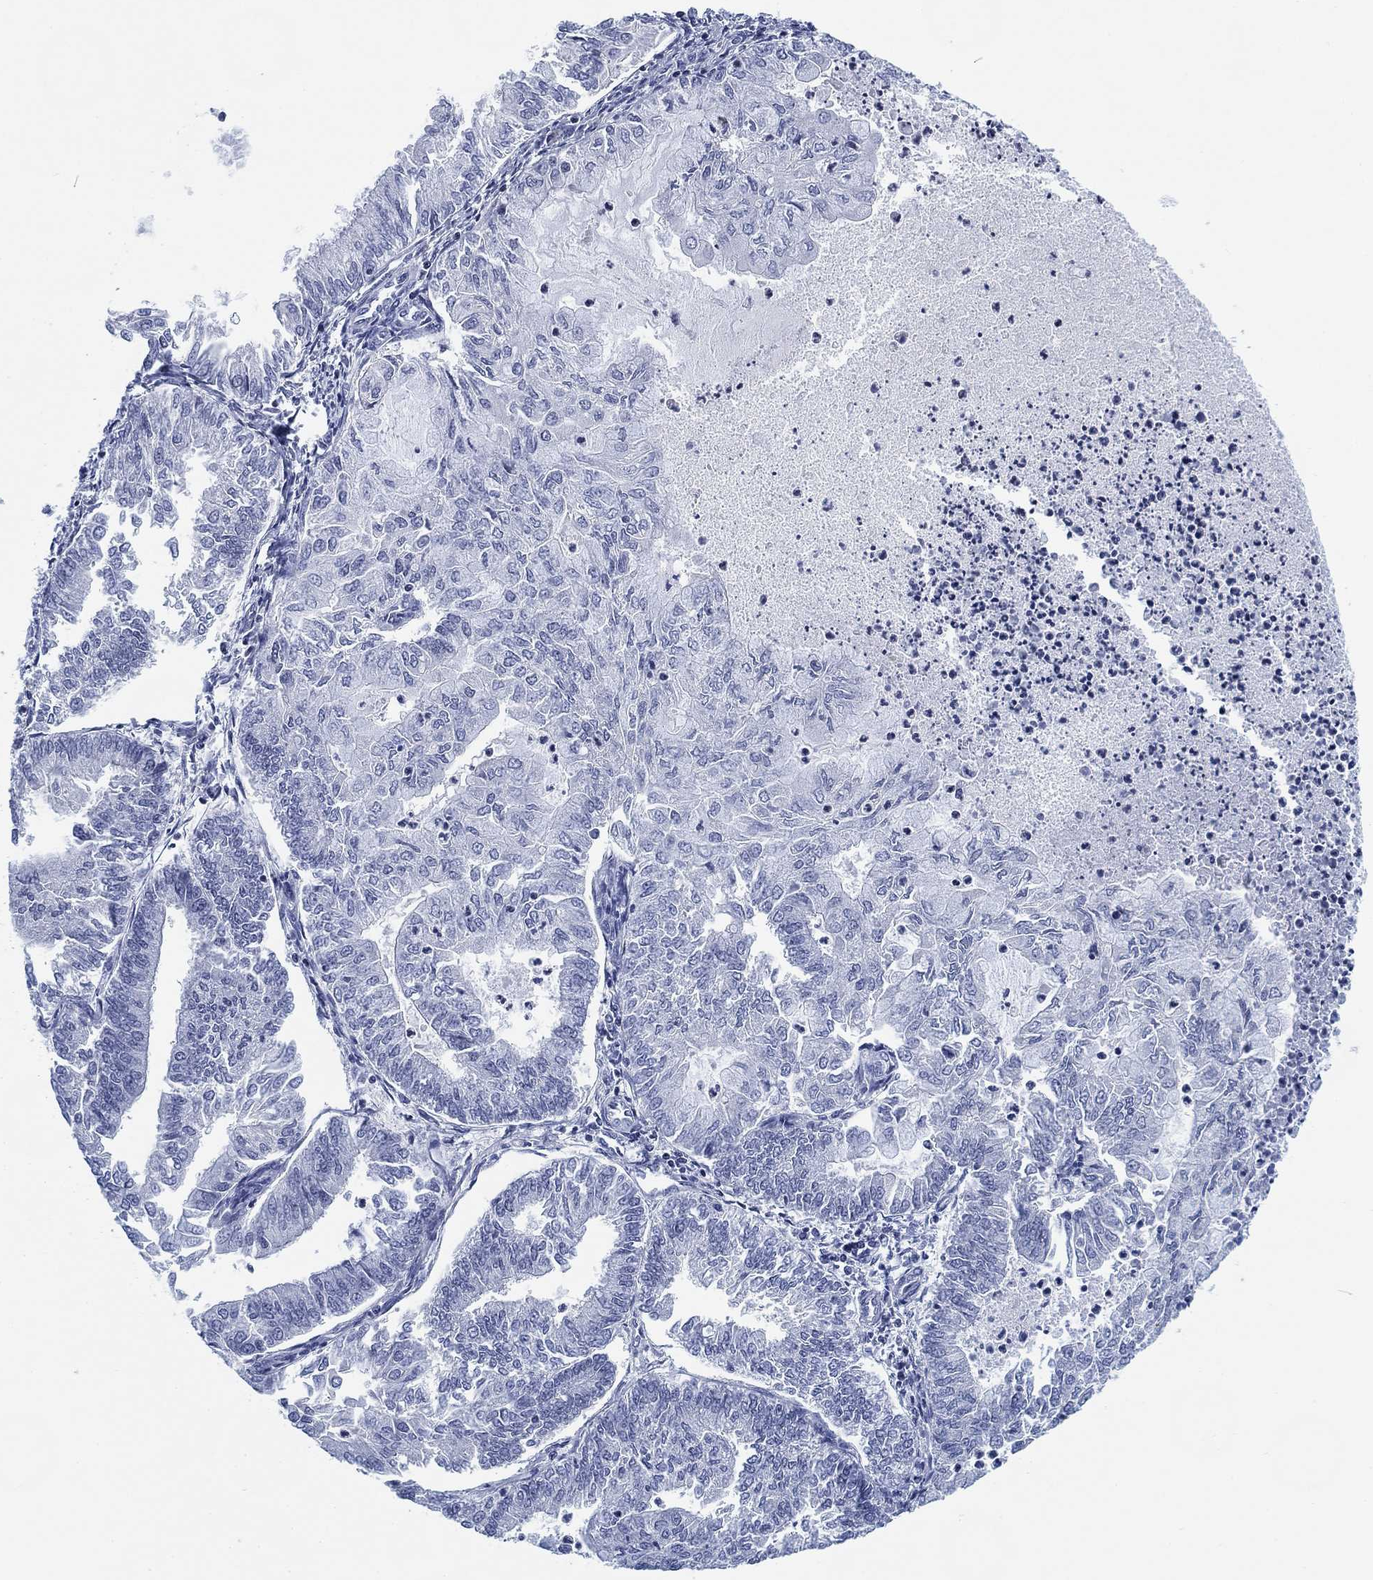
{"staining": {"intensity": "negative", "quantity": "none", "location": "none"}, "tissue": "endometrial cancer", "cell_type": "Tumor cells", "image_type": "cancer", "snomed": [{"axis": "morphology", "description": "Adenocarcinoma, NOS"}, {"axis": "topography", "description": "Endometrium"}], "caption": "DAB immunohistochemical staining of human adenocarcinoma (endometrial) reveals no significant staining in tumor cells.", "gene": "FYB1", "patient": {"sex": "female", "age": 59}}